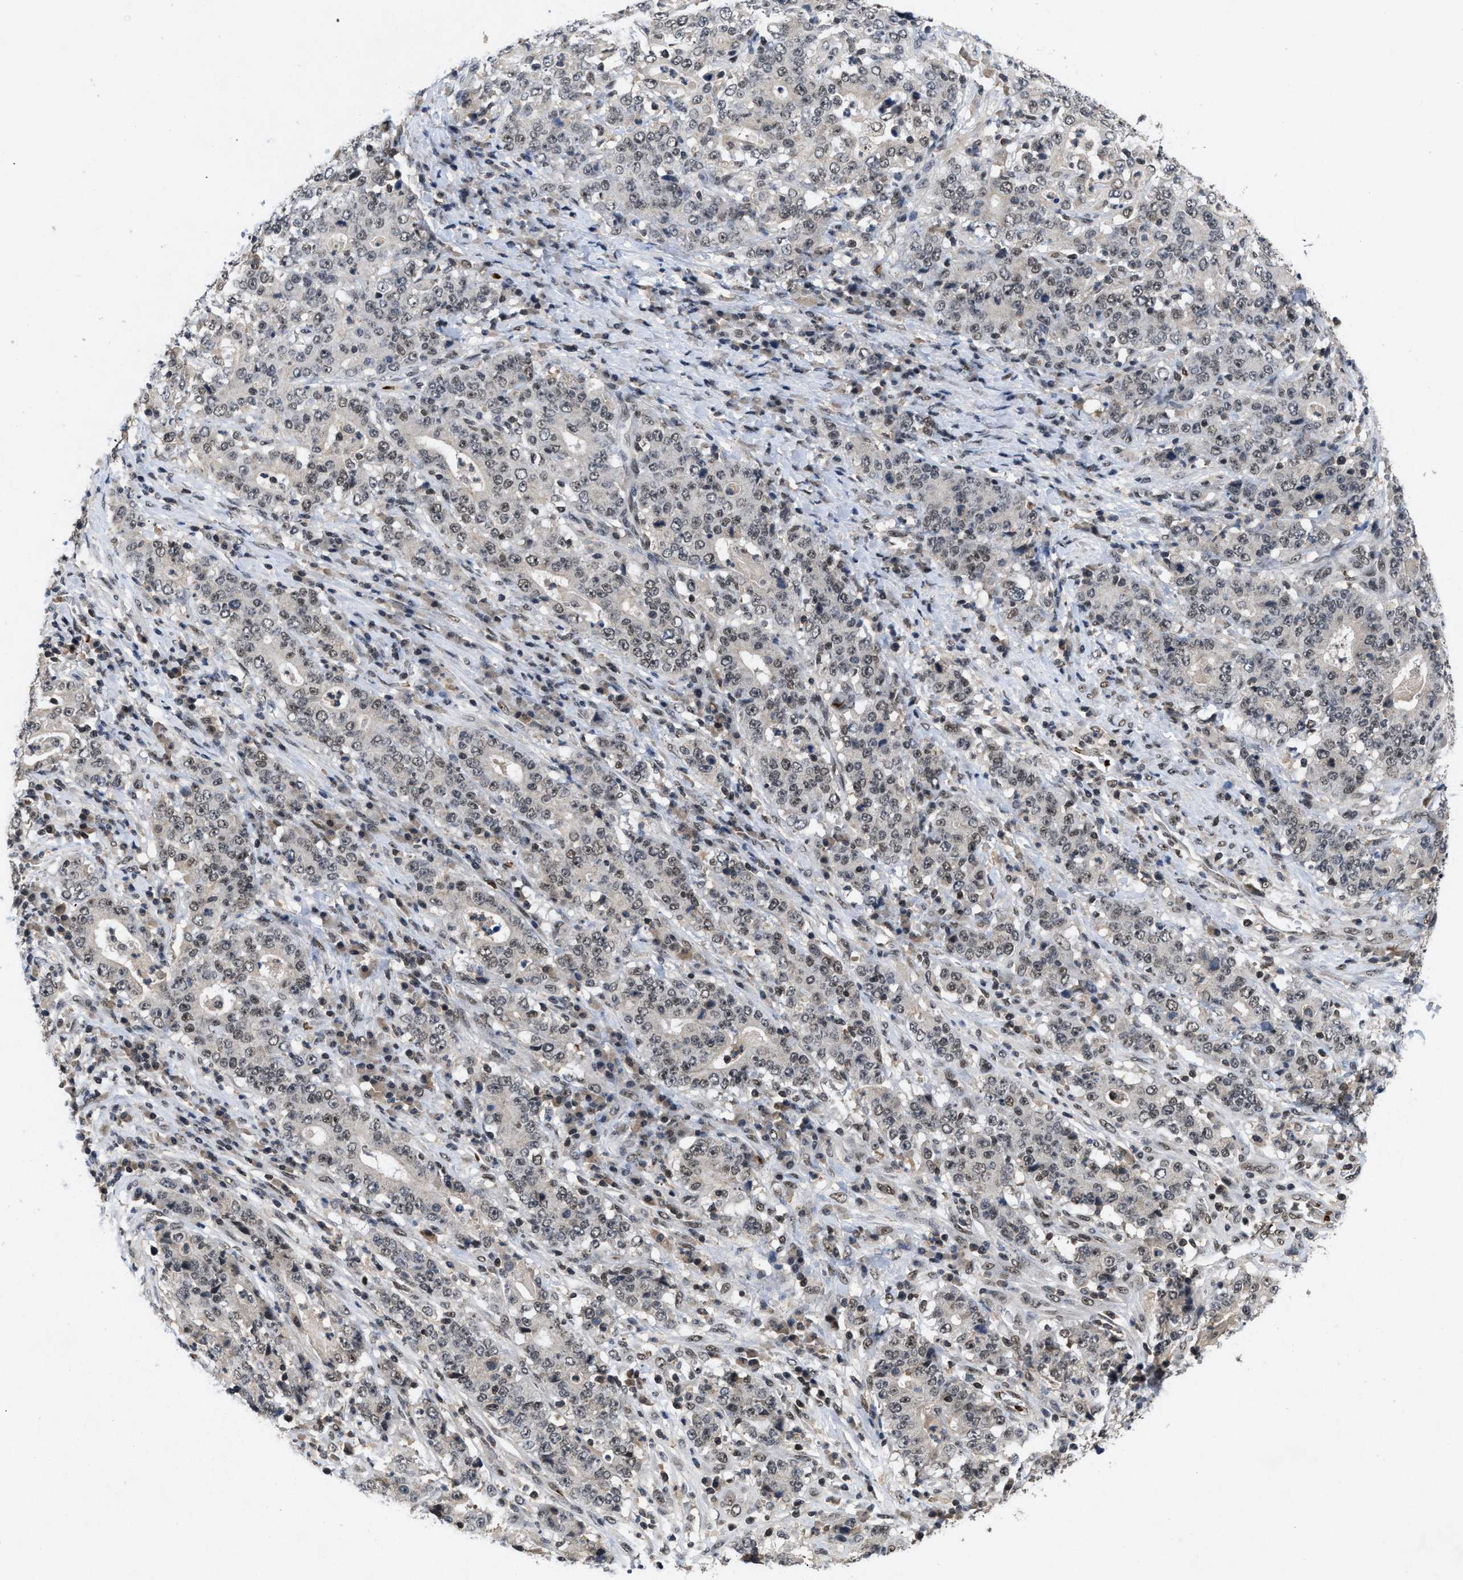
{"staining": {"intensity": "weak", "quantity": "25%-75%", "location": "nuclear"}, "tissue": "stomach cancer", "cell_type": "Tumor cells", "image_type": "cancer", "snomed": [{"axis": "morphology", "description": "Normal tissue, NOS"}, {"axis": "morphology", "description": "Adenocarcinoma, NOS"}, {"axis": "topography", "description": "Stomach, upper"}, {"axis": "topography", "description": "Stomach"}], "caption": "Protein staining of stomach cancer (adenocarcinoma) tissue reveals weak nuclear positivity in approximately 25%-75% of tumor cells. The protein of interest is shown in brown color, while the nuclei are stained blue.", "gene": "ZNF346", "patient": {"sex": "male", "age": 59}}